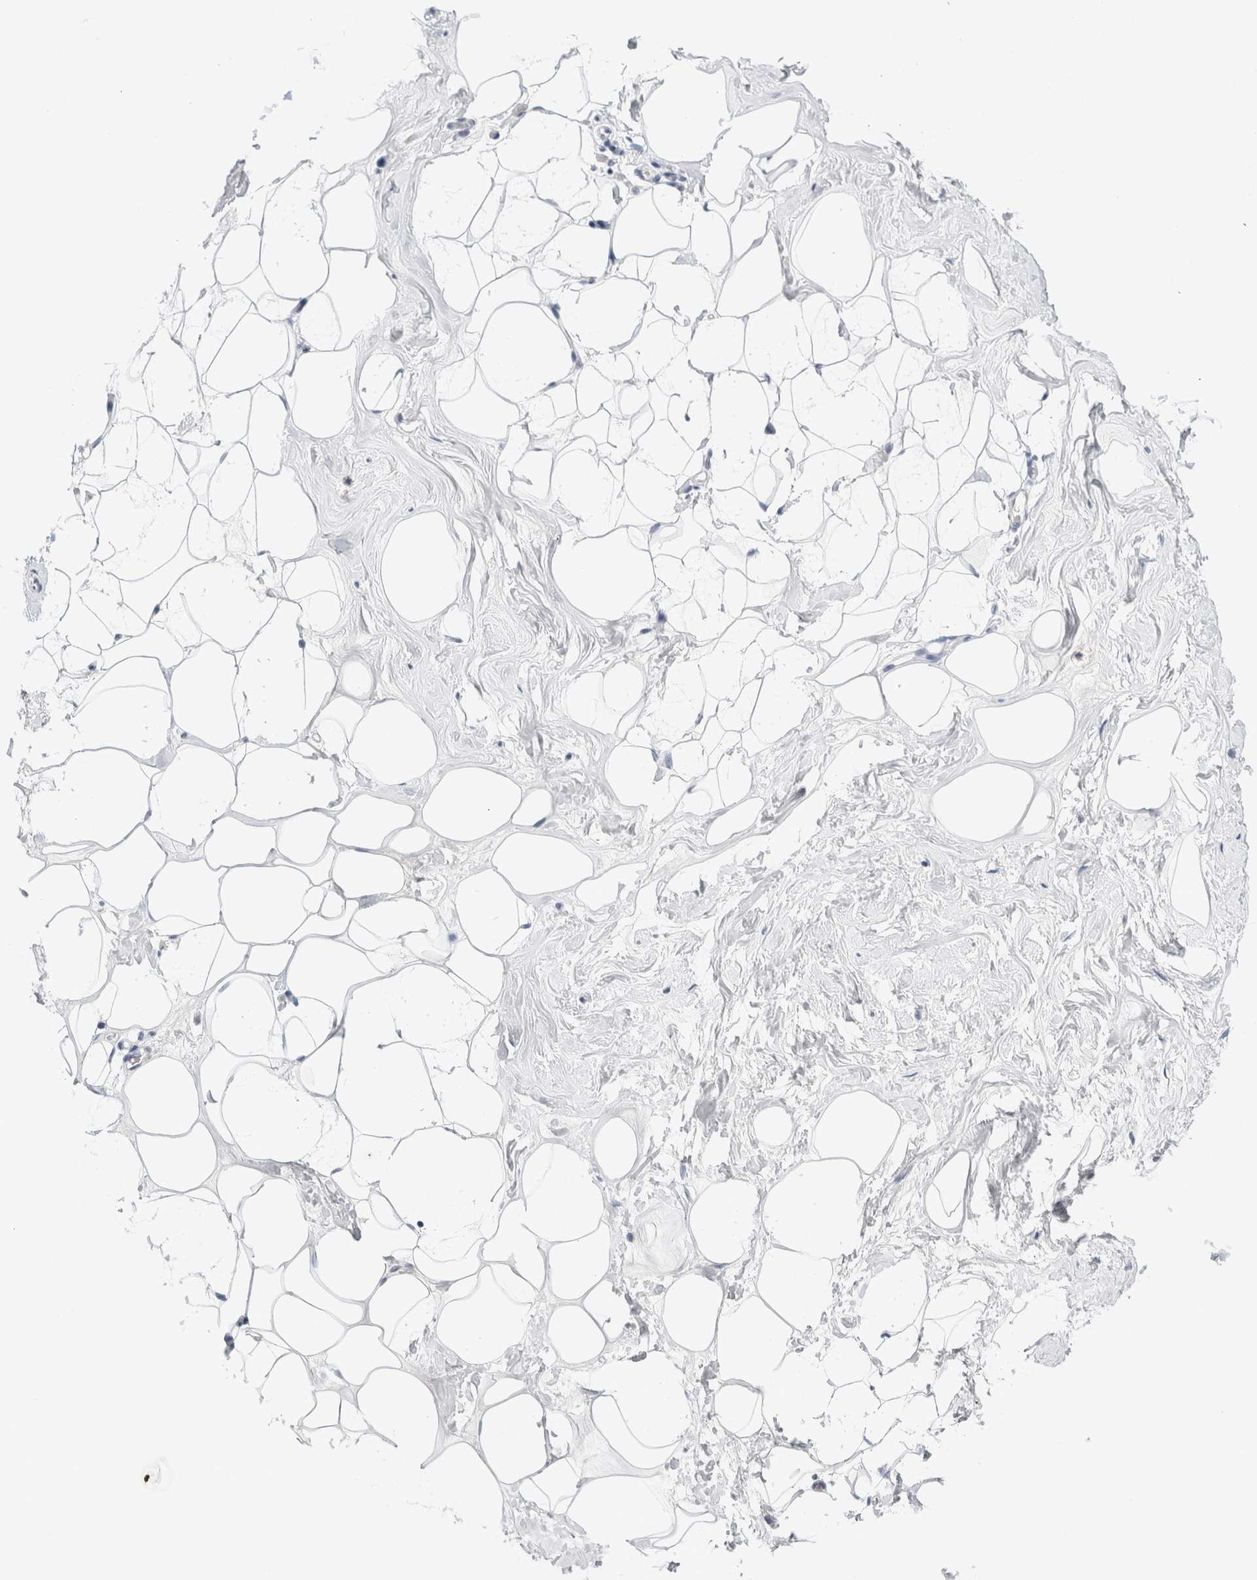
{"staining": {"intensity": "negative", "quantity": "none", "location": "none"}, "tissue": "adipose tissue", "cell_type": "Adipocytes", "image_type": "normal", "snomed": [{"axis": "morphology", "description": "Normal tissue, NOS"}, {"axis": "morphology", "description": "Fibrosis, NOS"}, {"axis": "topography", "description": "Breast"}, {"axis": "topography", "description": "Adipose tissue"}], "caption": "Image shows no protein positivity in adipocytes of unremarkable adipose tissue. (DAB IHC visualized using brightfield microscopy, high magnification).", "gene": "GADD45G", "patient": {"sex": "female", "age": 39}}